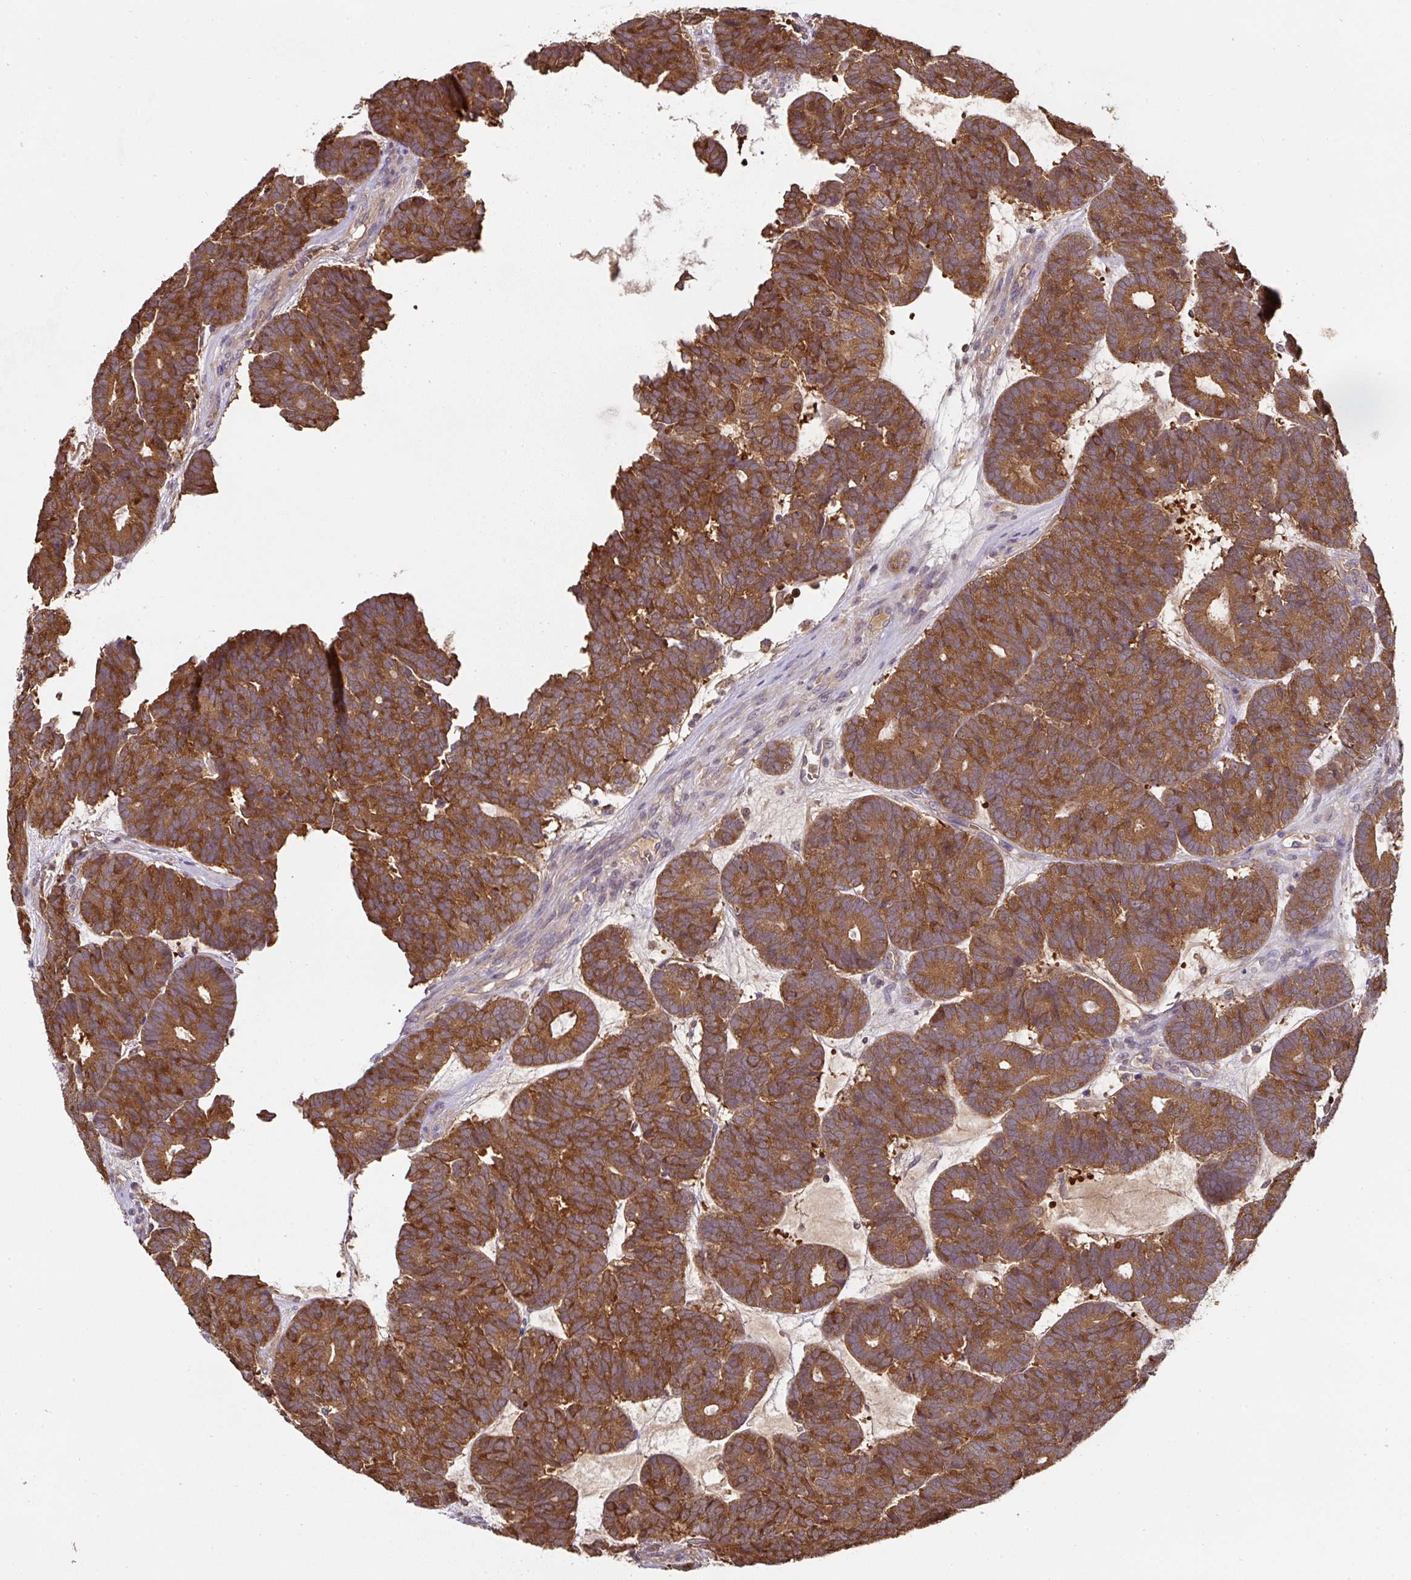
{"staining": {"intensity": "strong", "quantity": ">75%", "location": "cytoplasmic/membranous"}, "tissue": "head and neck cancer", "cell_type": "Tumor cells", "image_type": "cancer", "snomed": [{"axis": "morphology", "description": "Adenocarcinoma, NOS"}, {"axis": "topography", "description": "Head-Neck"}], "caption": "The photomicrograph demonstrates immunohistochemical staining of head and neck adenocarcinoma. There is strong cytoplasmic/membranous staining is seen in approximately >75% of tumor cells.", "gene": "ST13", "patient": {"sex": "female", "age": 81}}